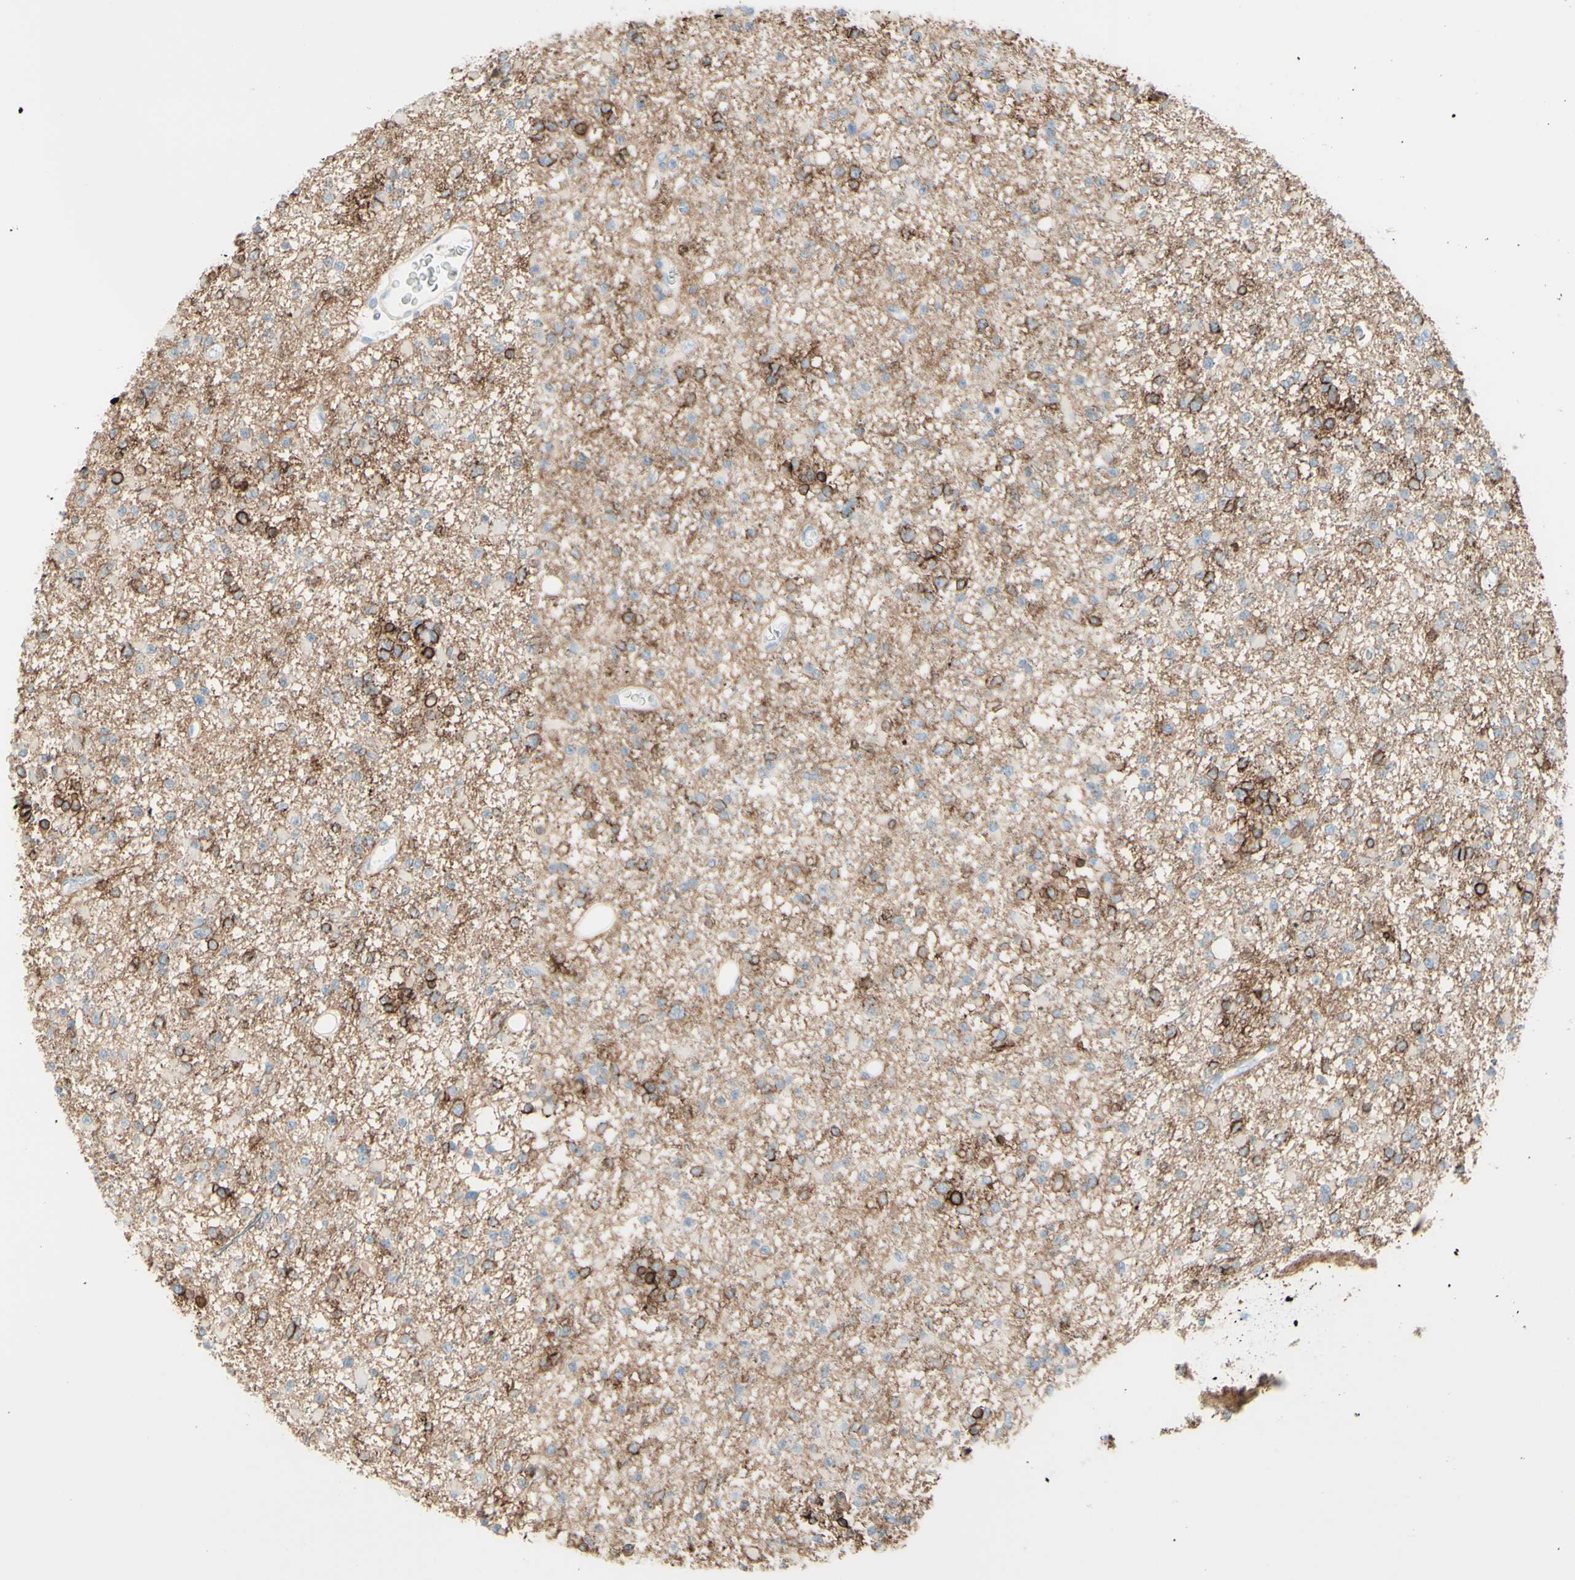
{"staining": {"intensity": "strong", "quantity": "25%-75%", "location": "cytoplasmic/membranous"}, "tissue": "glioma", "cell_type": "Tumor cells", "image_type": "cancer", "snomed": [{"axis": "morphology", "description": "Glioma, malignant, Low grade"}, {"axis": "topography", "description": "Brain"}], "caption": "Strong cytoplasmic/membranous protein expression is identified in about 25%-75% of tumor cells in malignant glioma (low-grade).", "gene": "ALCAM", "patient": {"sex": "female", "age": 22}}